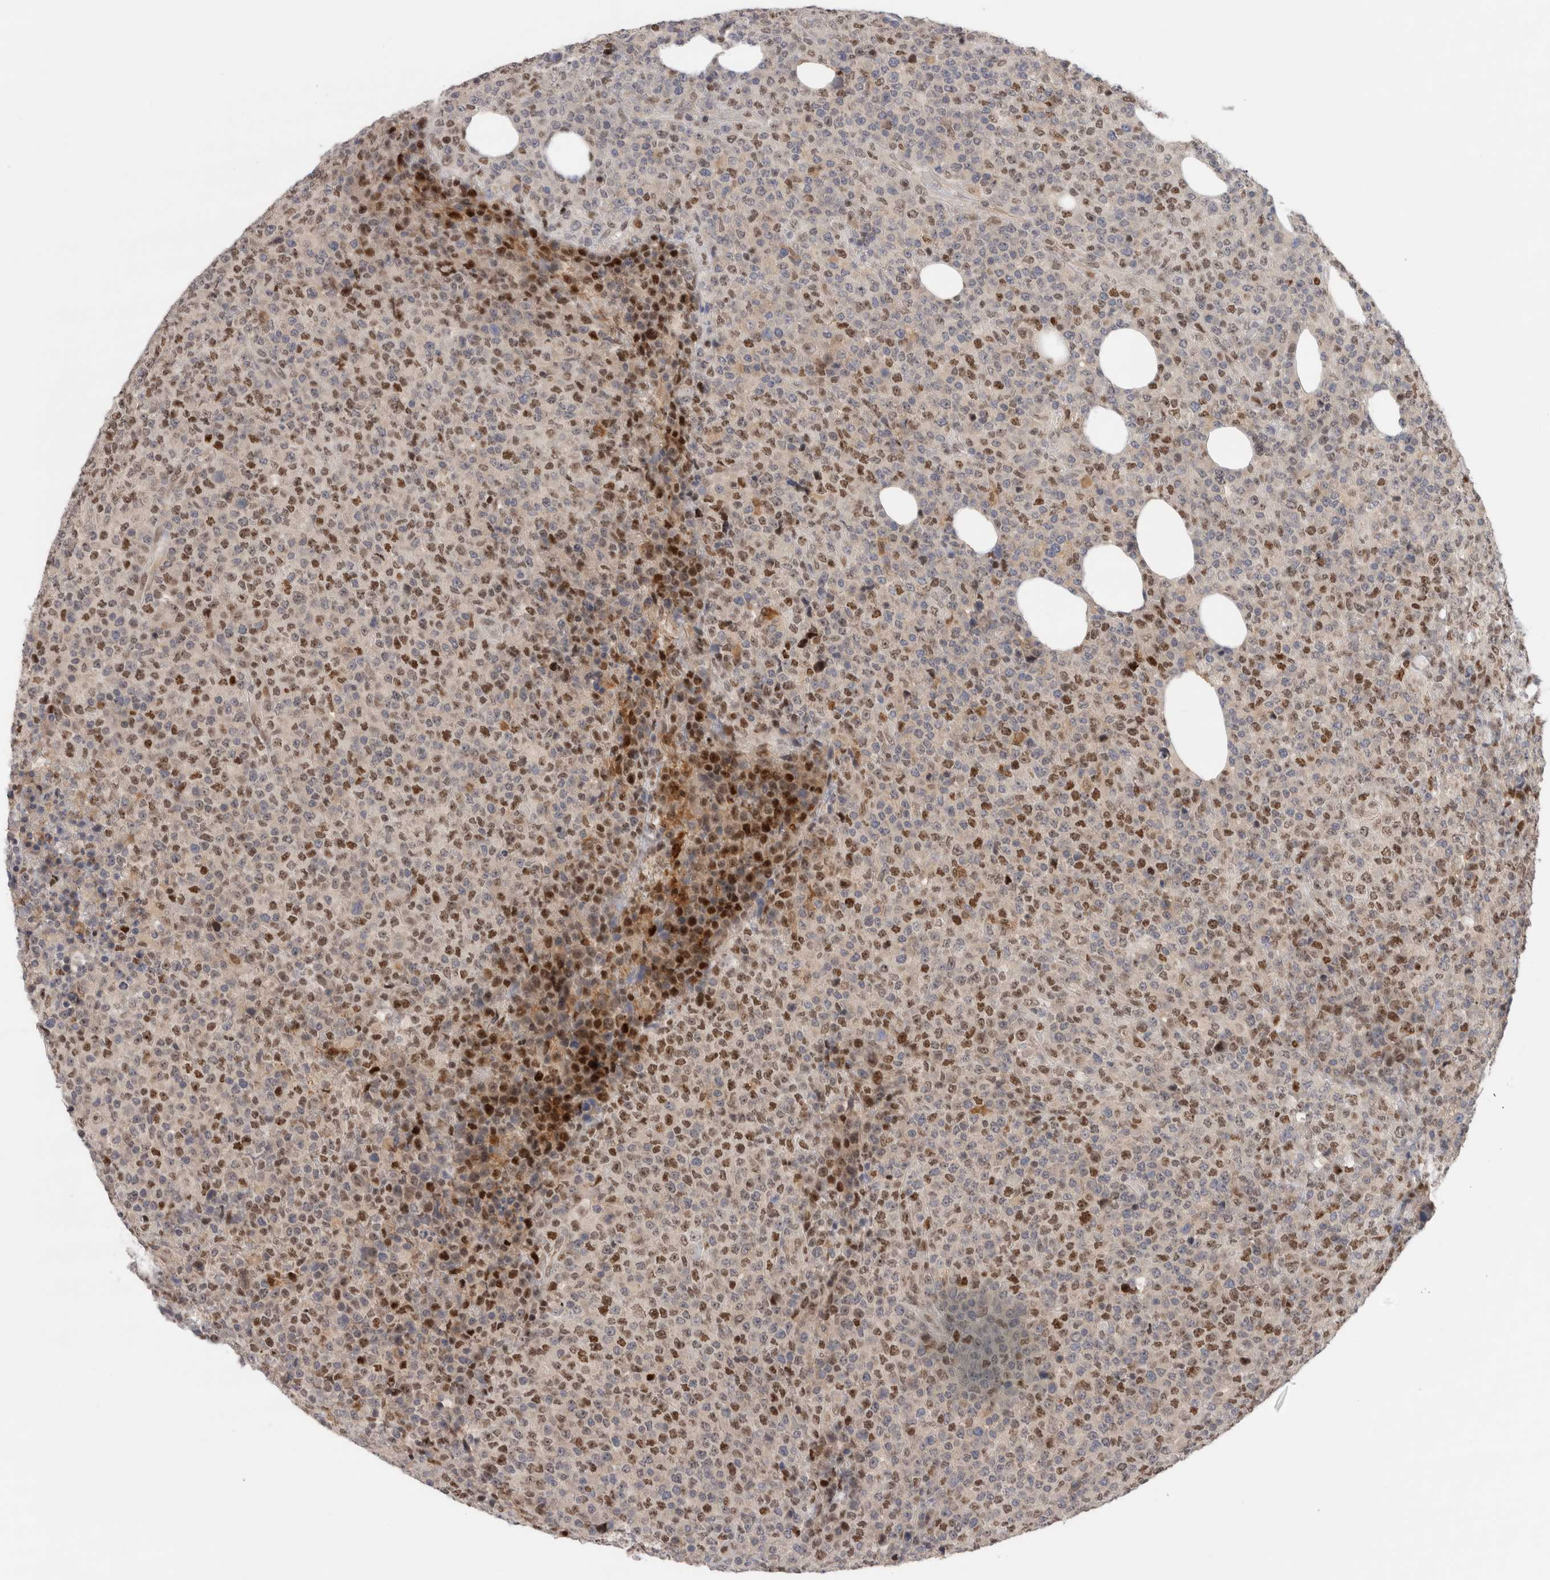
{"staining": {"intensity": "moderate", "quantity": "25%-75%", "location": "nuclear"}, "tissue": "lymphoma", "cell_type": "Tumor cells", "image_type": "cancer", "snomed": [{"axis": "morphology", "description": "Malignant lymphoma, non-Hodgkin's type, High grade"}, {"axis": "topography", "description": "Lymph node"}], "caption": "Tumor cells exhibit medium levels of moderate nuclear staining in about 25%-75% of cells in malignant lymphoma, non-Hodgkin's type (high-grade). The protein is shown in brown color, while the nuclei are stained blue.", "gene": "ZNF521", "patient": {"sex": "male", "age": 13}}